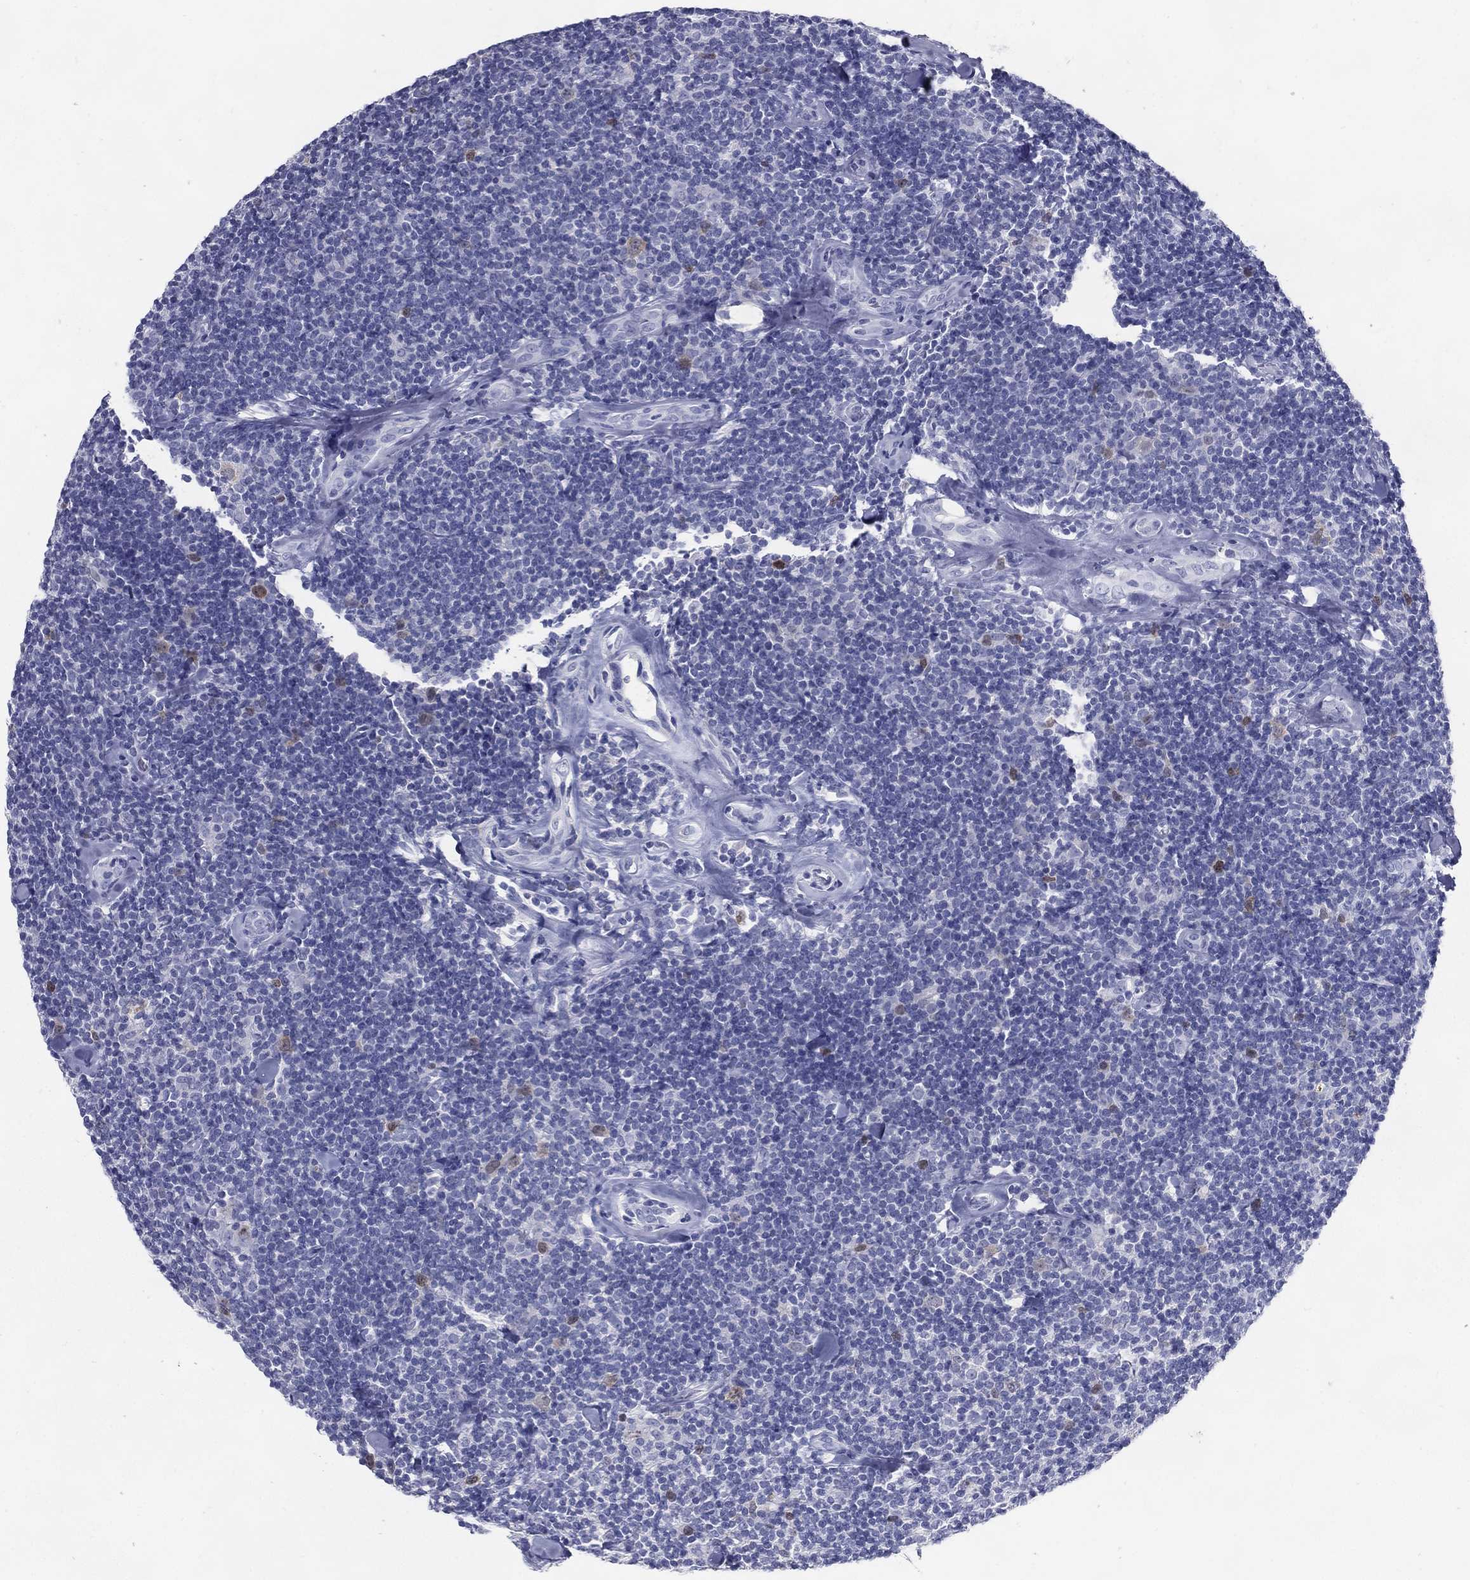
{"staining": {"intensity": "negative", "quantity": "none", "location": "none"}, "tissue": "lymphoma", "cell_type": "Tumor cells", "image_type": "cancer", "snomed": [{"axis": "morphology", "description": "Malignant lymphoma, non-Hodgkin's type, Low grade"}, {"axis": "topography", "description": "Lymph node"}], "caption": "Tumor cells are negative for protein expression in human lymphoma.", "gene": "KIF2C", "patient": {"sex": "female", "age": 56}}